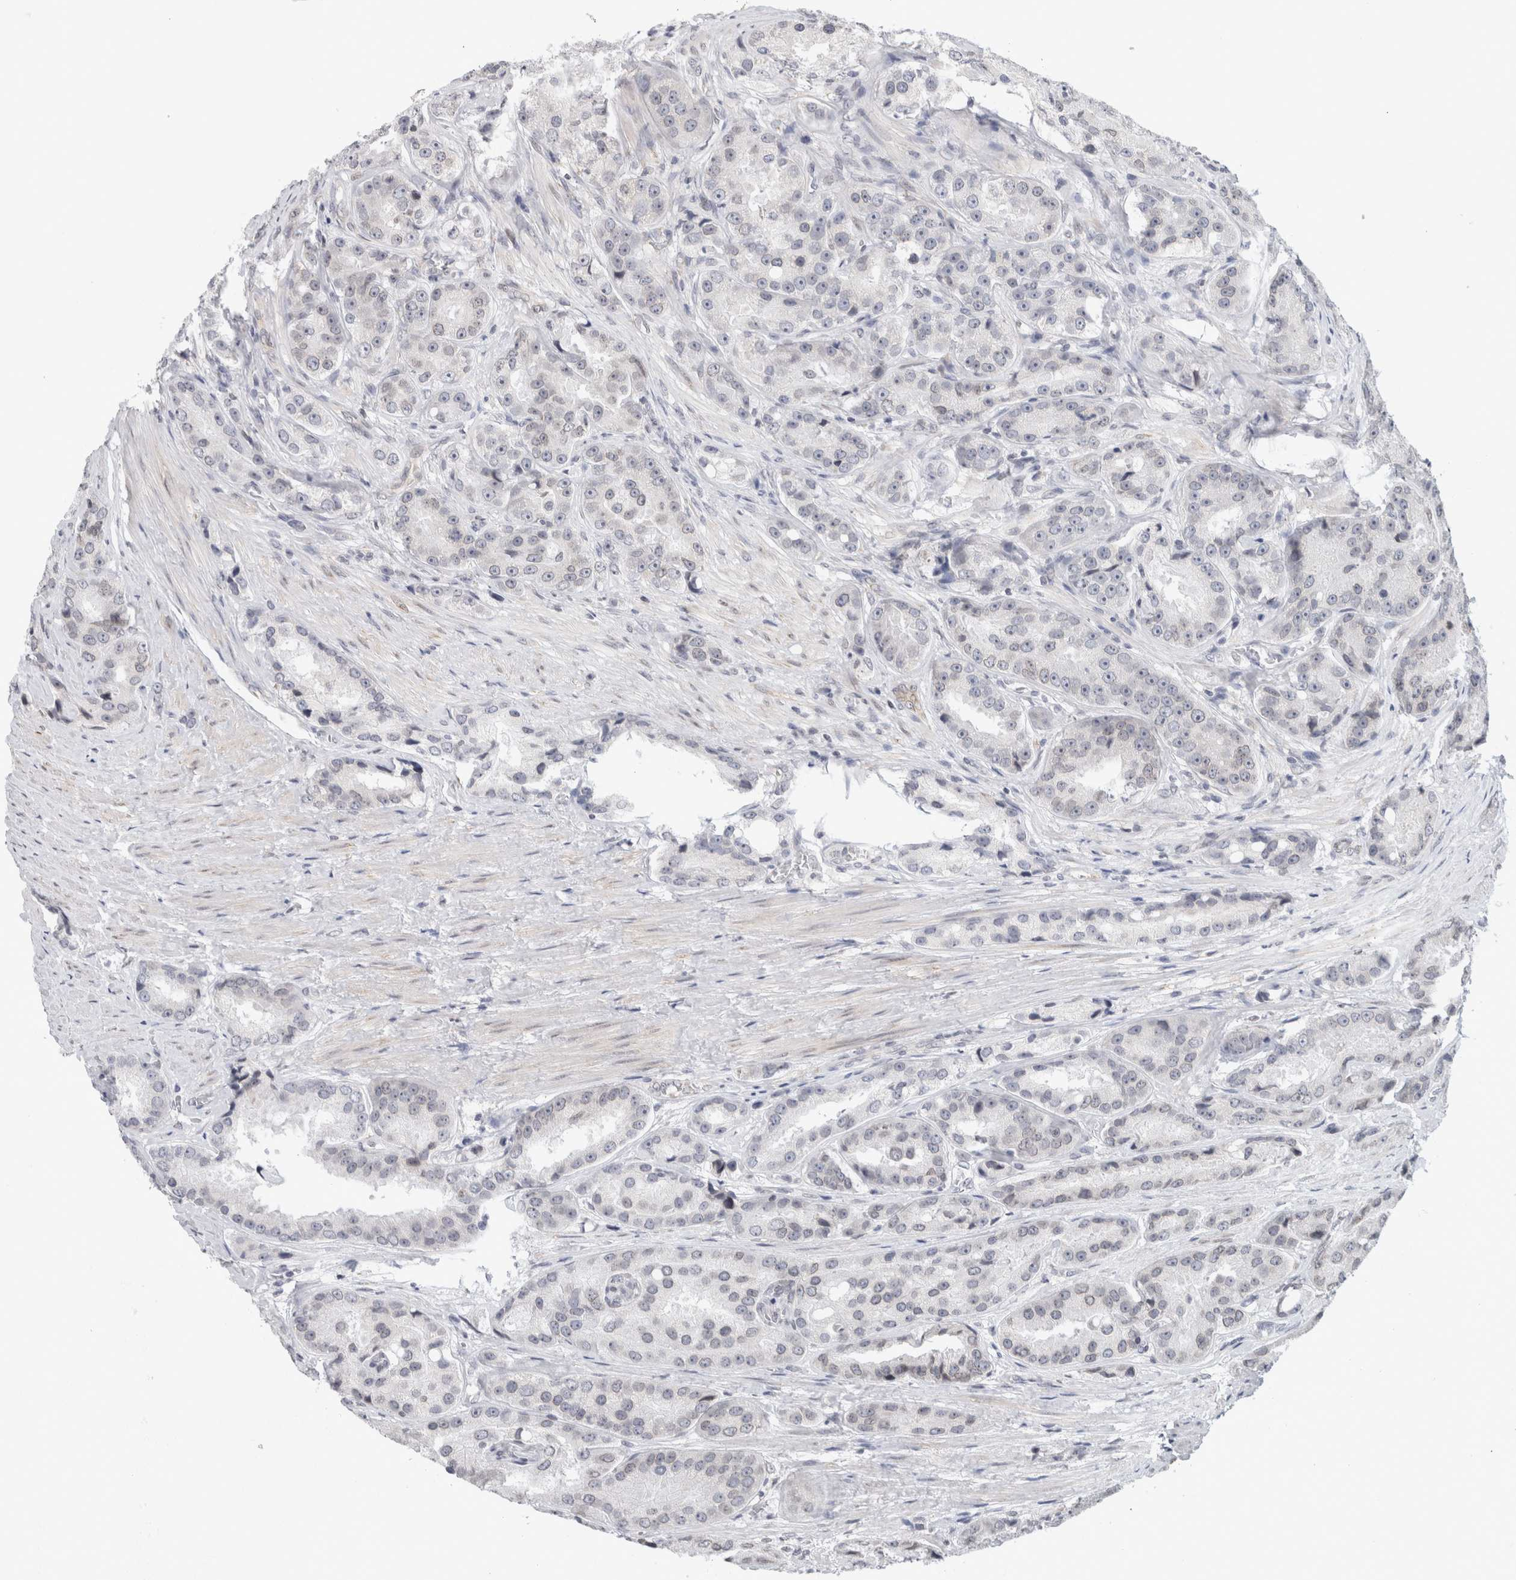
{"staining": {"intensity": "negative", "quantity": "none", "location": "none"}, "tissue": "prostate cancer", "cell_type": "Tumor cells", "image_type": "cancer", "snomed": [{"axis": "morphology", "description": "Adenocarcinoma, High grade"}, {"axis": "topography", "description": "Prostate"}], "caption": "Photomicrograph shows no significant protein expression in tumor cells of prostate adenocarcinoma (high-grade).", "gene": "RBMX2", "patient": {"sex": "male", "age": 60}}